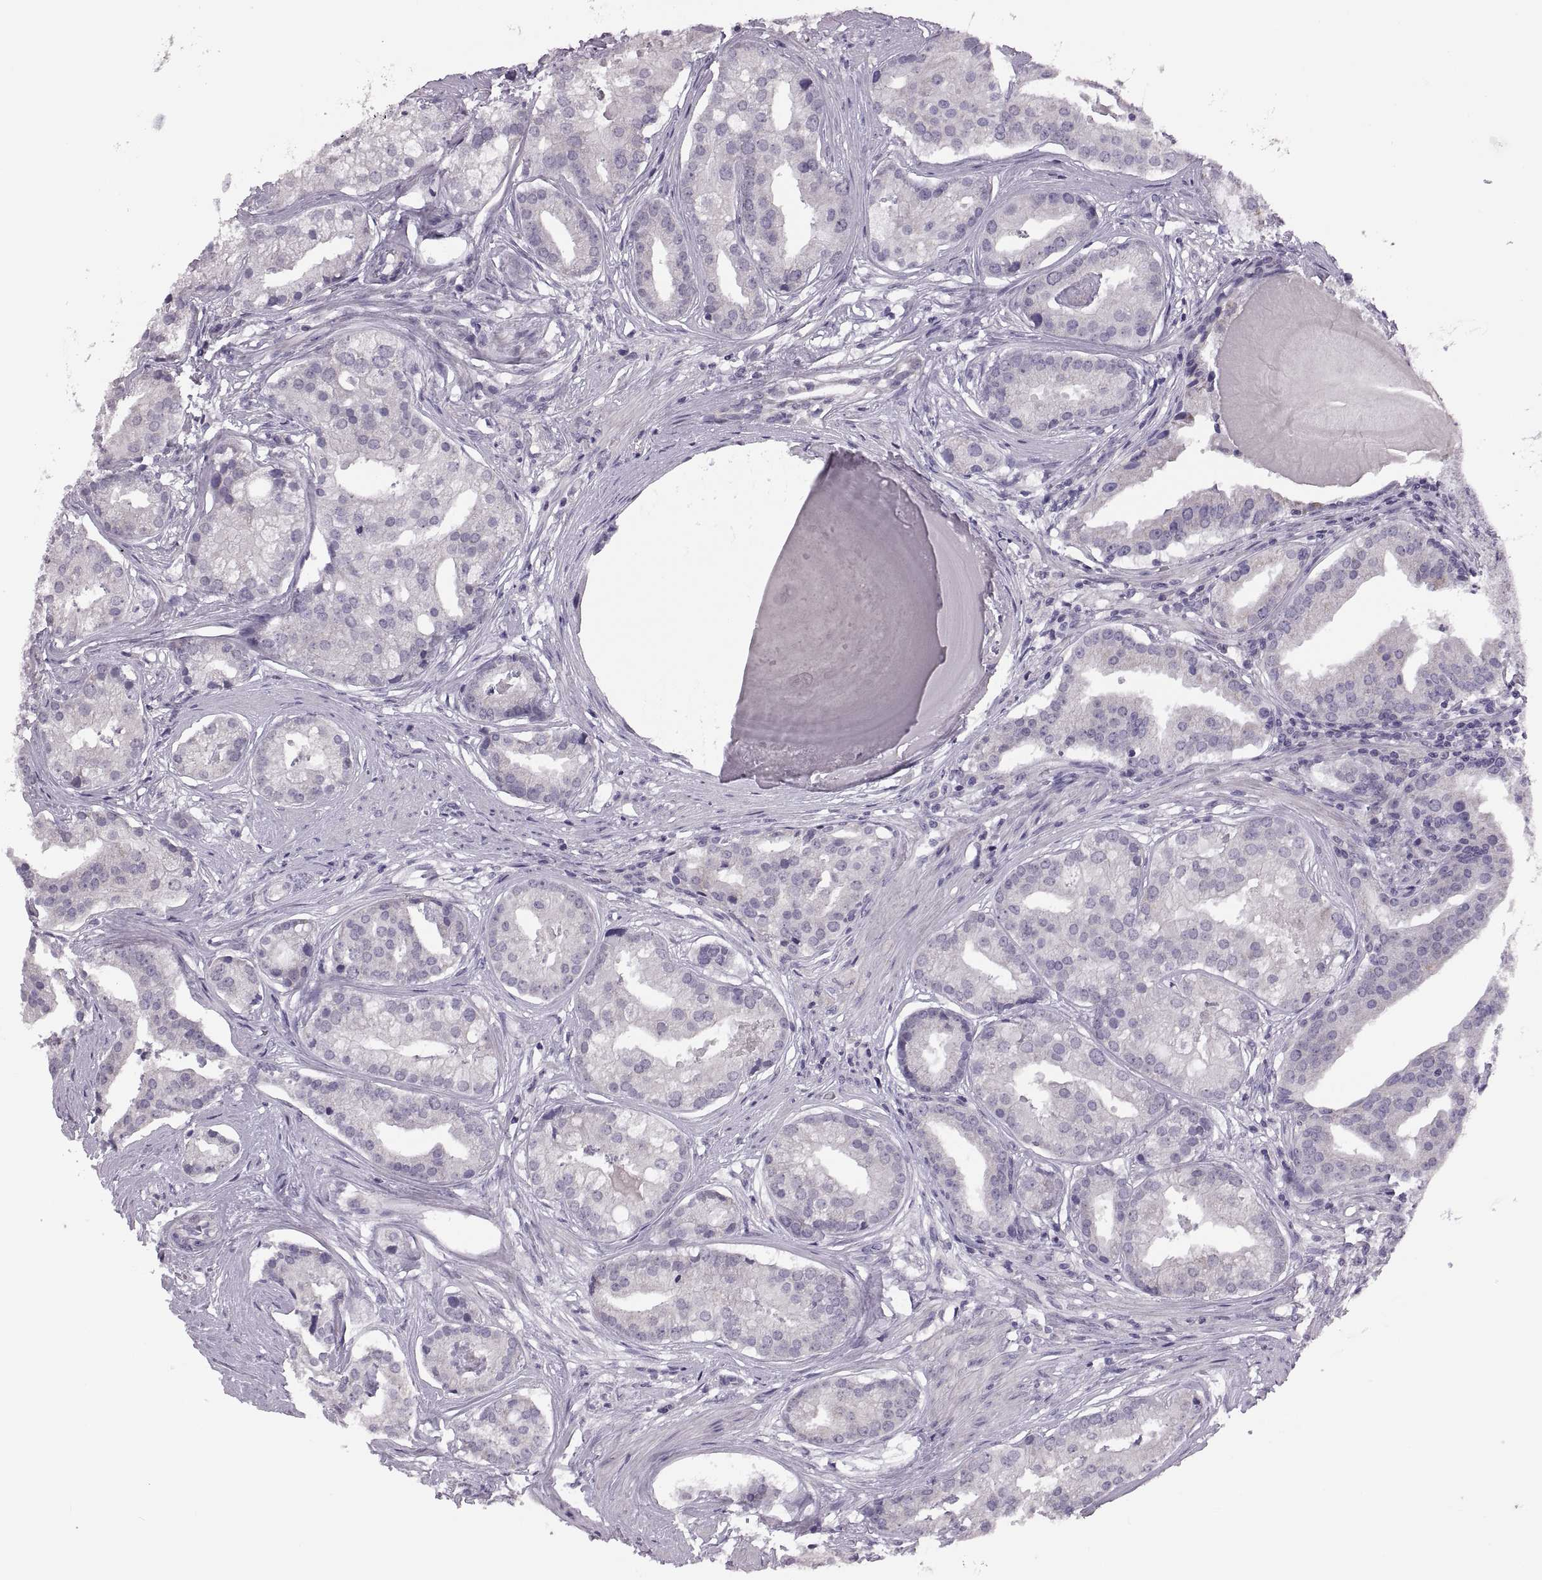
{"staining": {"intensity": "negative", "quantity": "none", "location": "none"}, "tissue": "prostate cancer", "cell_type": "Tumor cells", "image_type": "cancer", "snomed": [{"axis": "morphology", "description": "Adenocarcinoma, NOS"}, {"axis": "topography", "description": "Prostate and seminal vesicle, NOS"}, {"axis": "topography", "description": "Prostate"}], "caption": "This is an immunohistochemistry (IHC) micrograph of adenocarcinoma (prostate). There is no positivity in tumor cells.", "gene": "ADH6", "patient": {"sex": "male", "age": 44}}